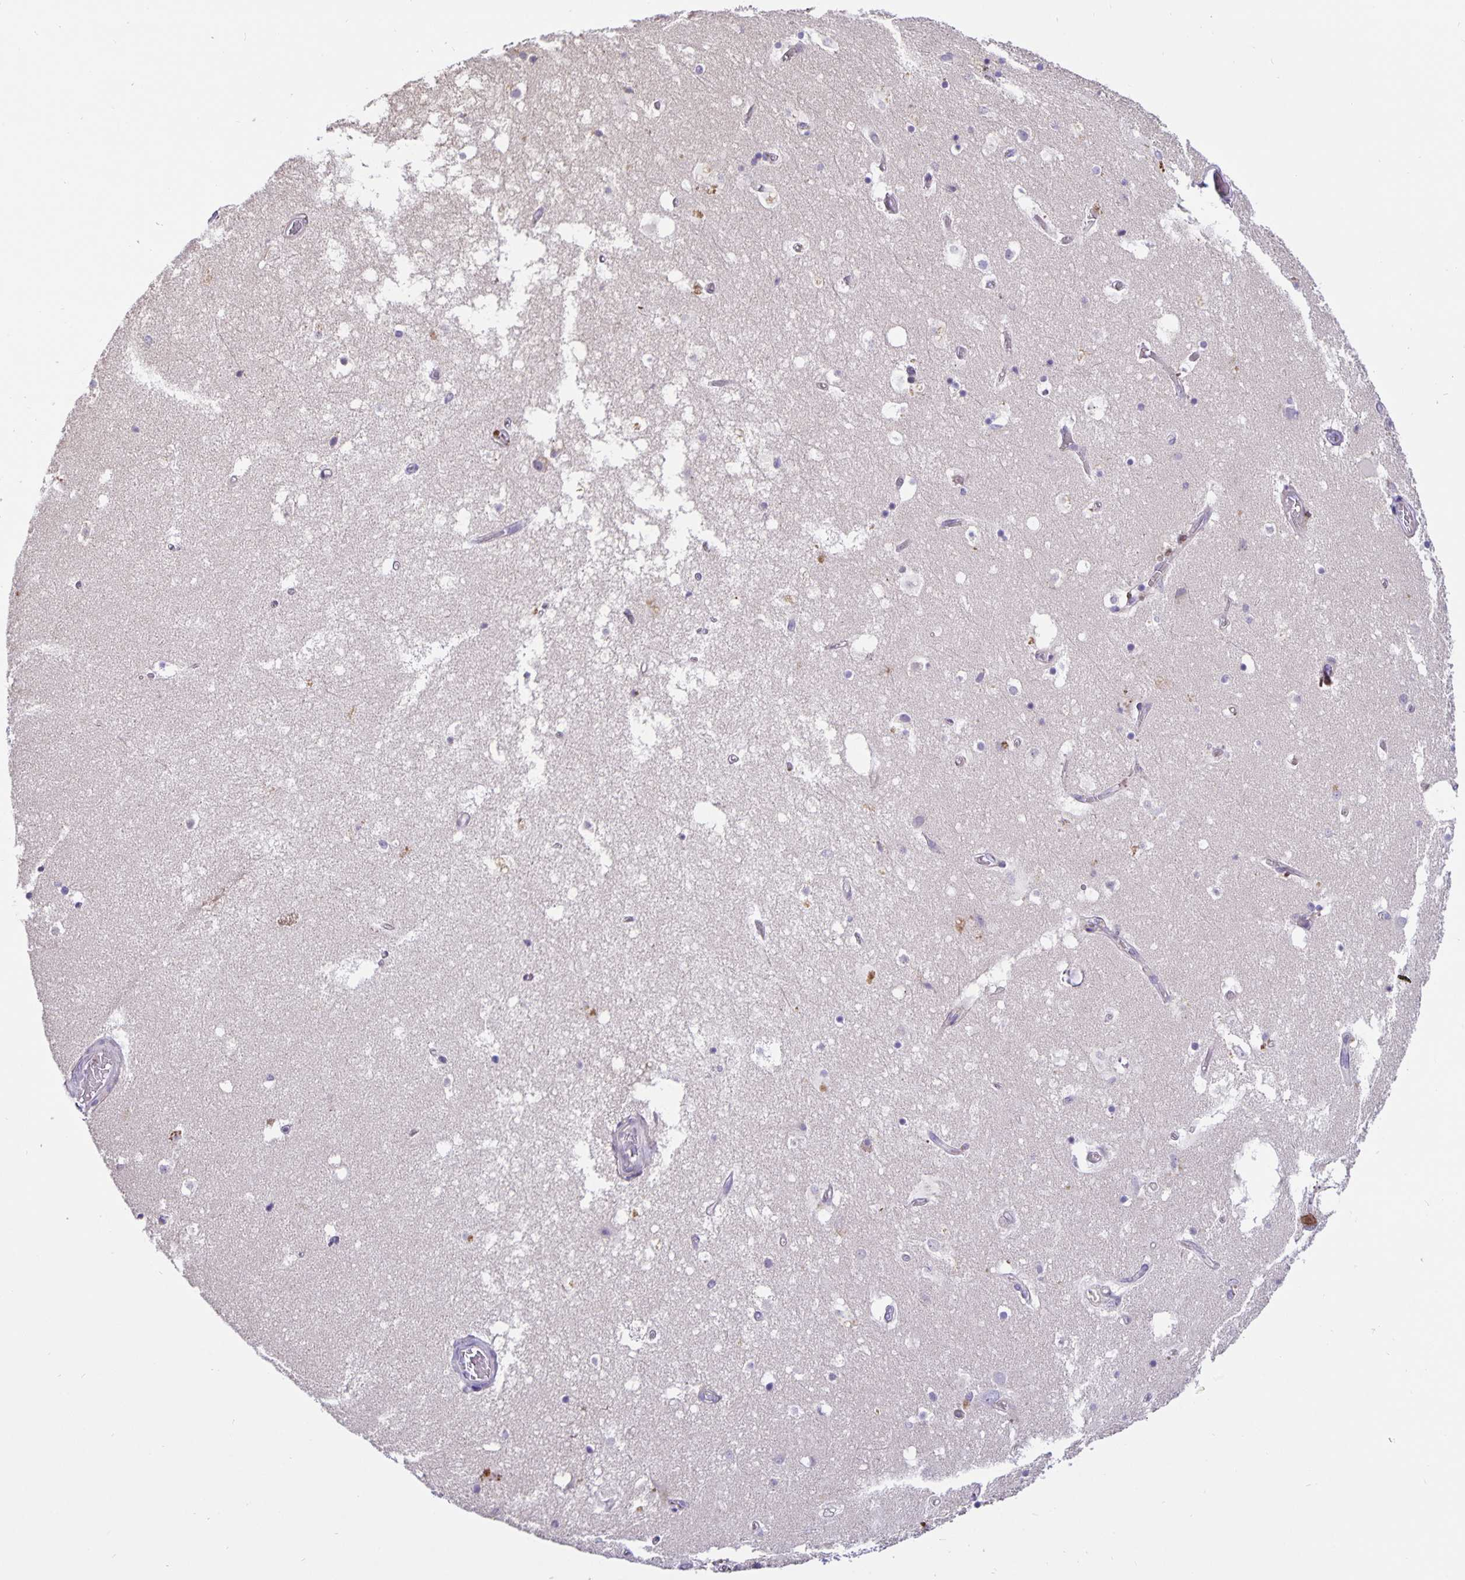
{"staining": {"intensity": "negative", "quantity": "none", "location": "none"}, "tissue": "hippocampus", "cell_type": "Glial cells", "image_type": "normal", "snomed": [{"axis": "morphology", "description": "Normal tissue, NOS"}, {"axis": "topography", "description": "Hippocampus"}], "caption": "Immunohistochemical staining of benign hippocampus demonstrates no significant staining in glial cells.", "gene": "EML6", "patient": {"sex": "female", "age": 52}}